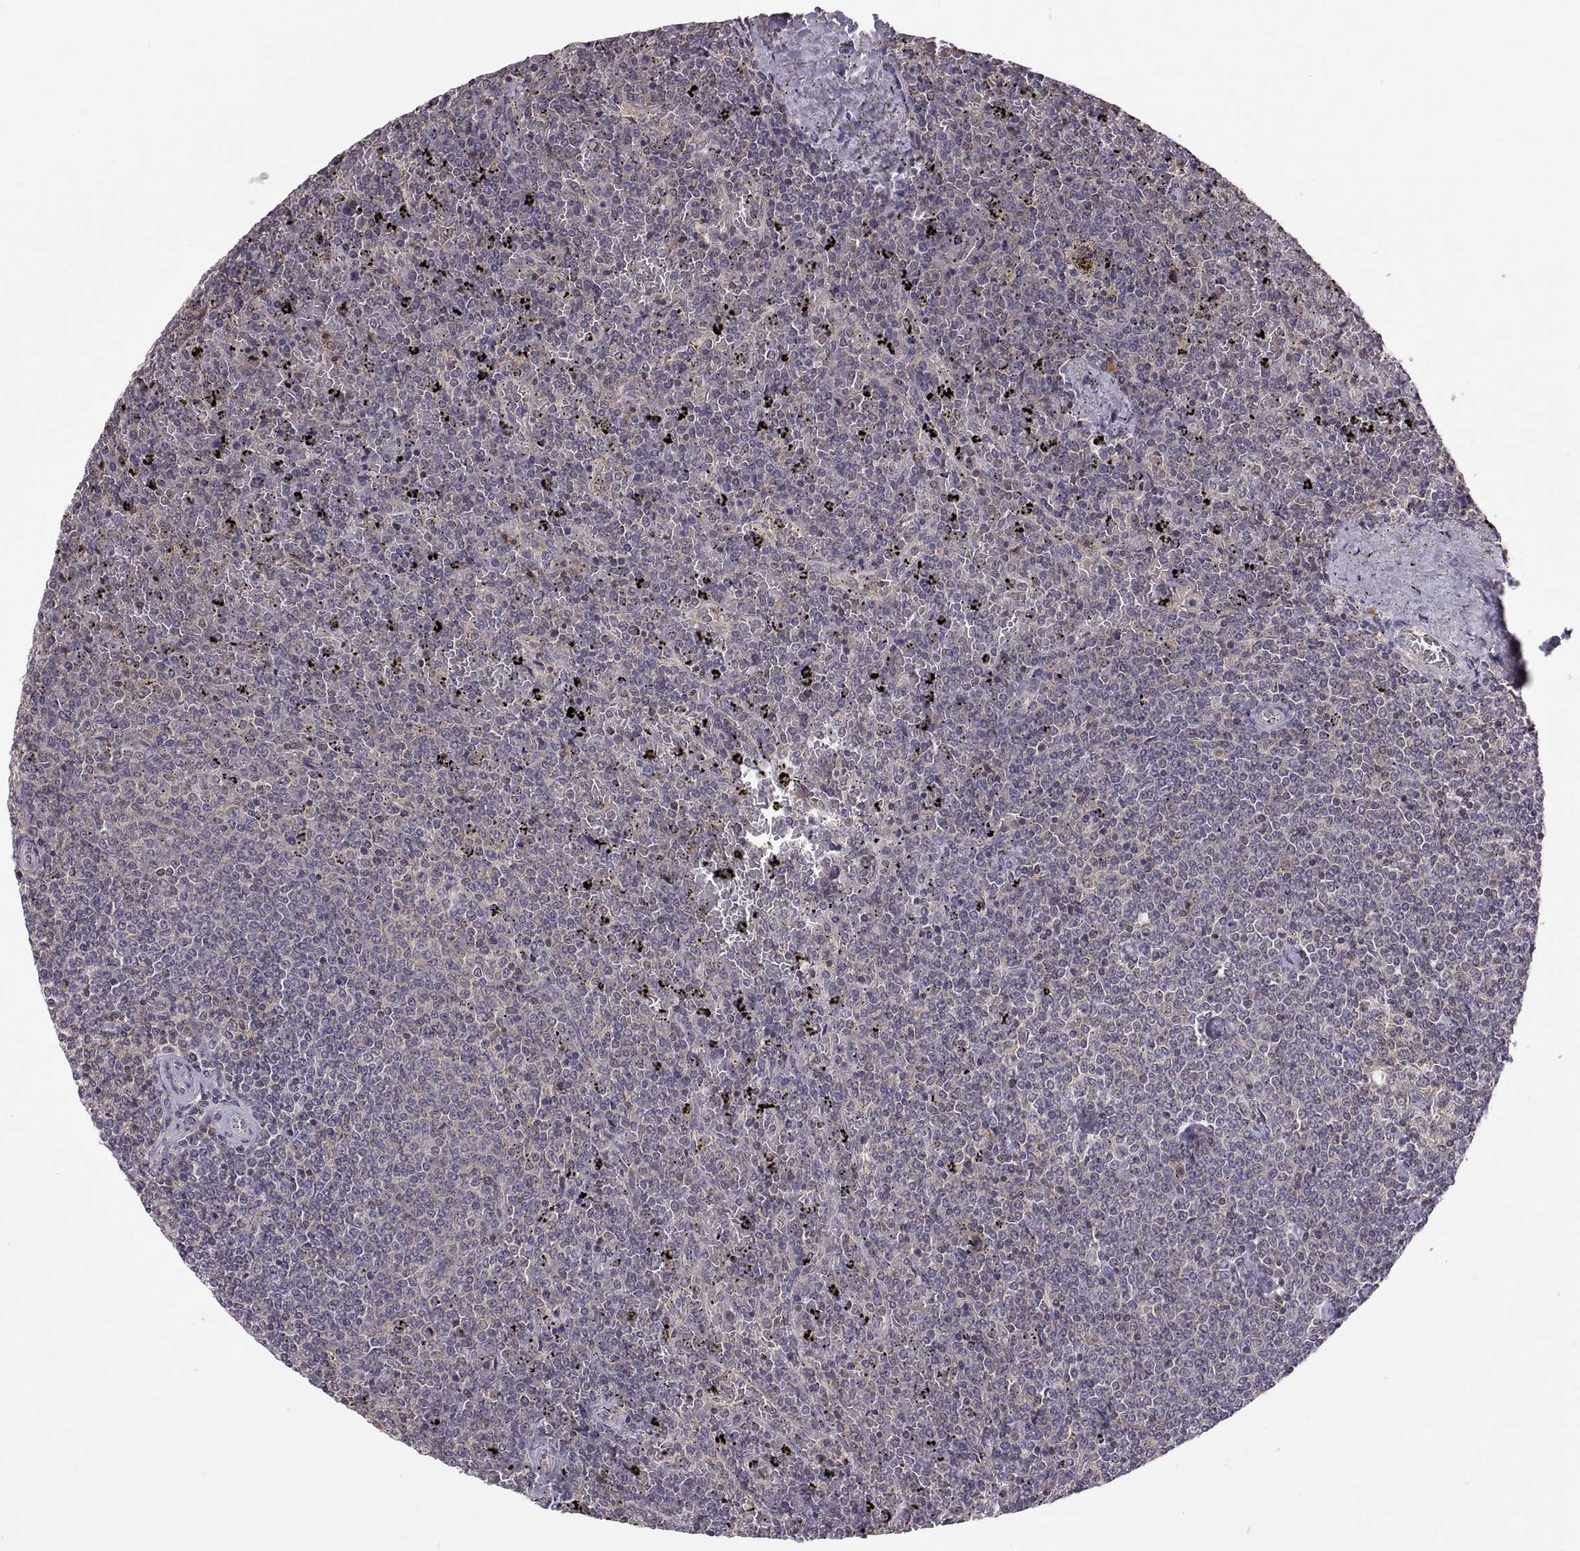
{"staining": {"intensity": "negative", "quantity": "none", "location": "none"}, "tissue": "lymphoma", "cell_type": "Tumor cells", "image_type": "cancer", "snomed": [{"axis": "morphology", "description": "Malignant lymphoma, non-Hodgkin's type, Low grade"}, {"axis": "topography", "description": "Spleen"}], "caption": "Lymphoma stained for a protein using immunohistochemistry demonstrates no staining tumor cells.", "gene": "NMNAT2", "patient": {"sex": "female", "age": 77}}